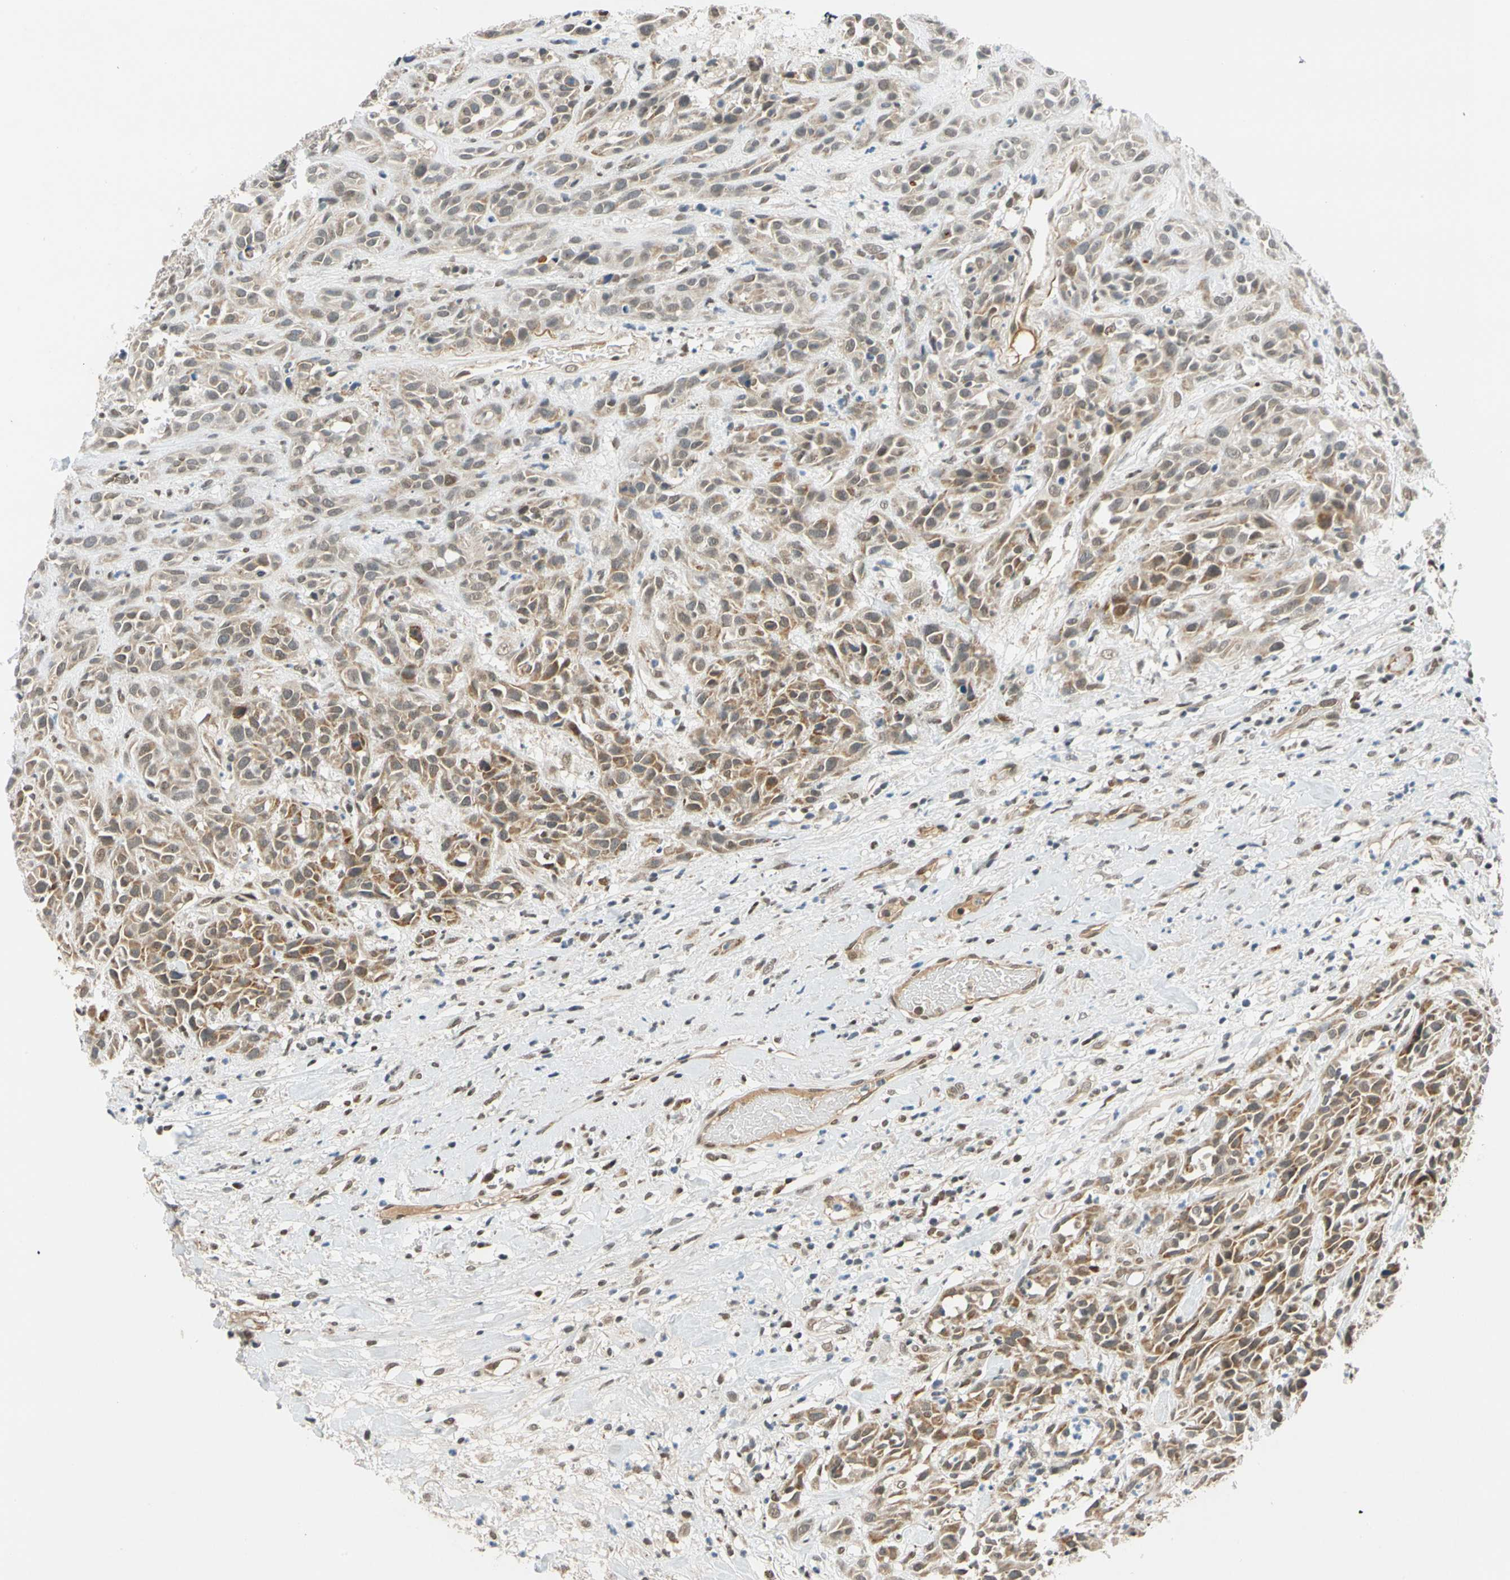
{"staining": {"intensity": "moderate", "quantity": ">75%", "location": "cytoplasmic/membranous"}, "tissue": "head and neck cancer", "cell_type": "Tumor cells", "image_type": "cancer", "snomed": [{"axis": "morphology", "description": "Normal tissue, NOS"}, {"axis": "morphology", "description": "Squamous cell carcinoma, NOS"}, {"axis": "topography", "description": "Cartilage tissue"}, {"axis": "topography", "description": "Head-Neck"}], "caption": "An image showing moderate cytoplasmic/membranous positivity in about >75% of tumor cells in head and neck squamous cell carcinoma, as visualized by brown immunohistochemical staining.", "gene": "POGZ", "patient": {"sex": "male", "age": 62}}